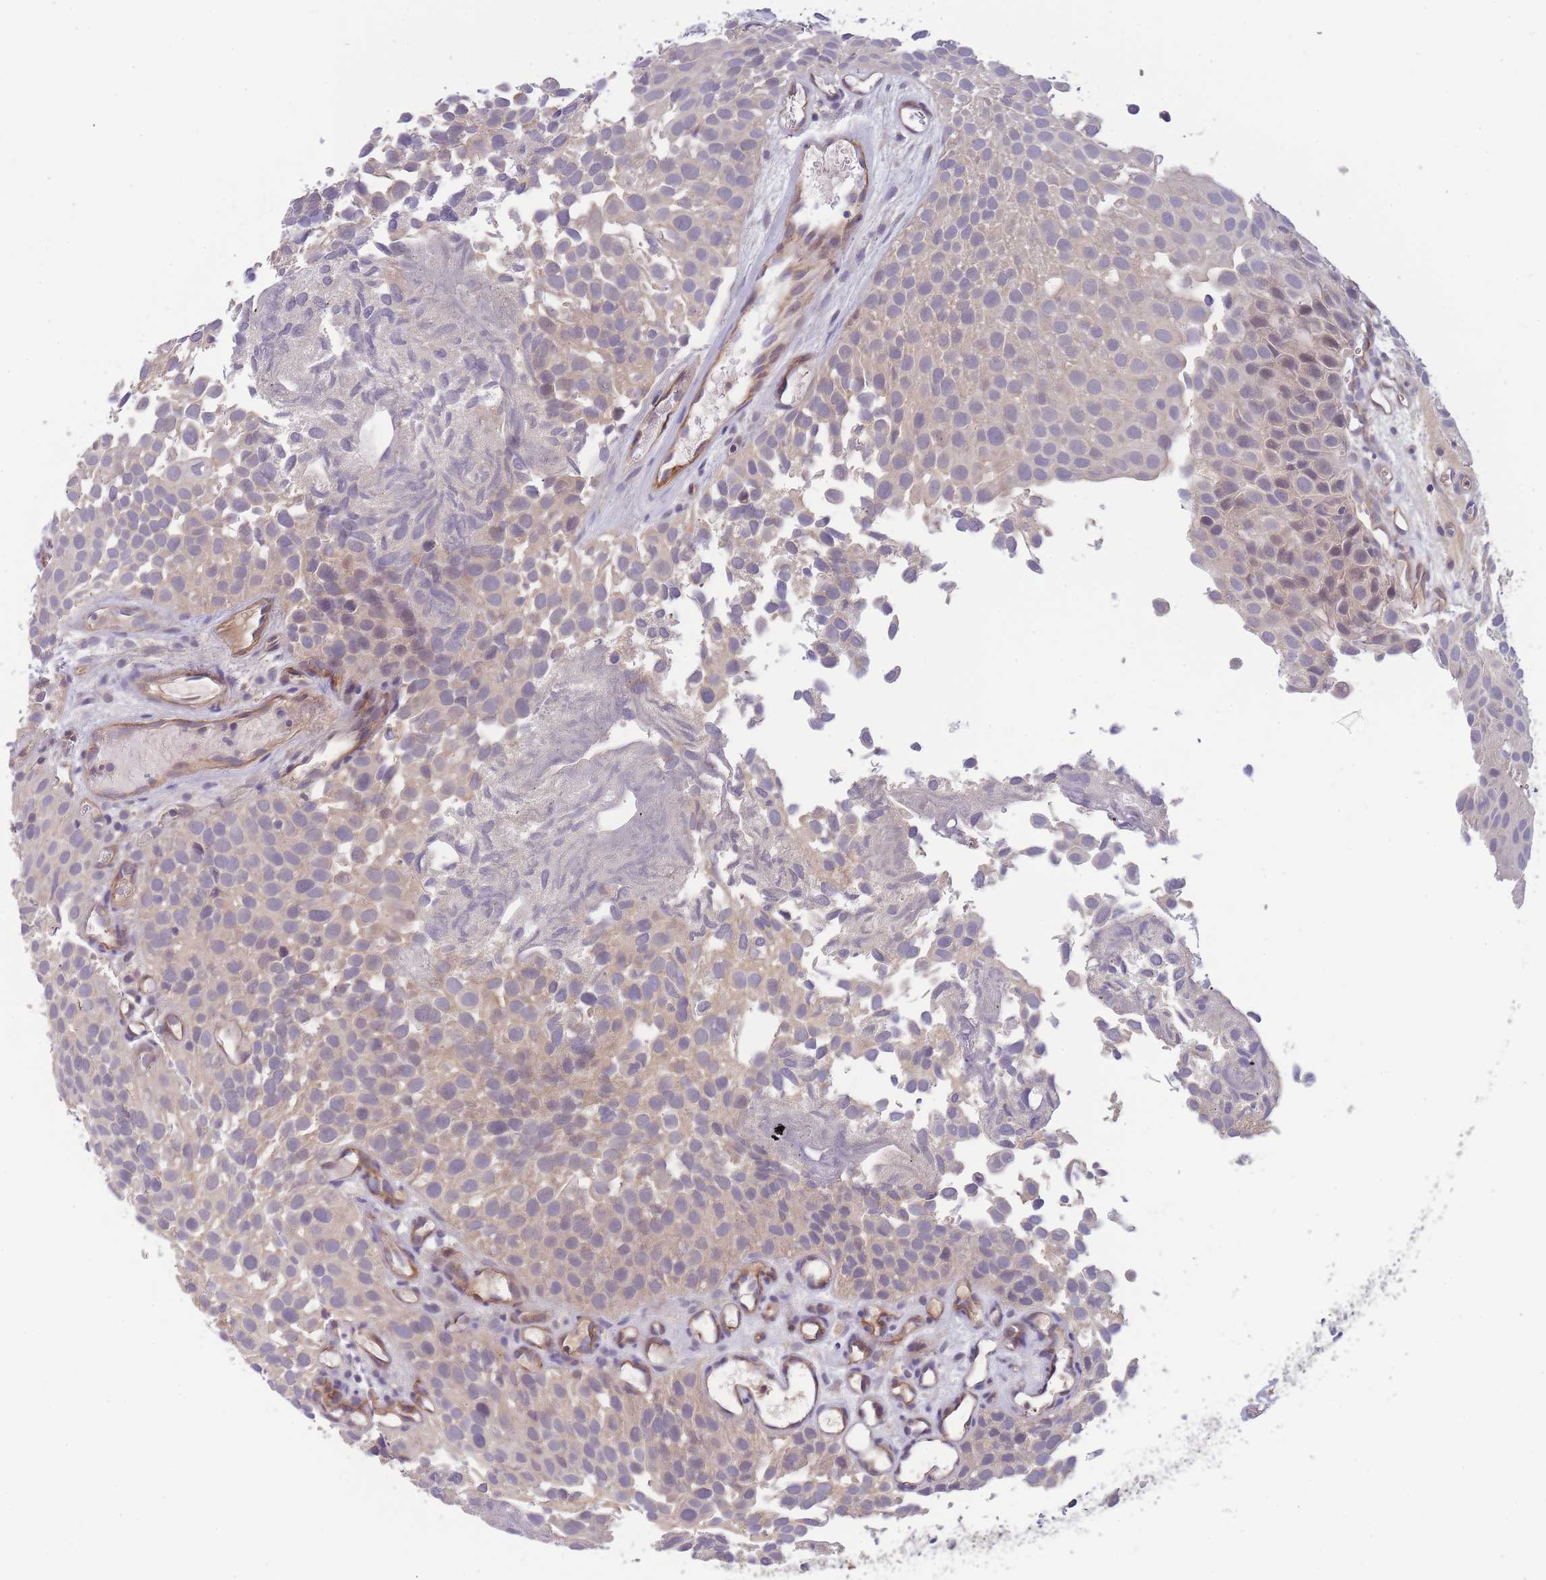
{"staining": {"intensity": "weak", "quantity": "25%-75%", "location": "cytoplasmic/membranous"}, "tissue": "urothelial cancer", "cell_type": "Tumor cells", "image_type": "cancer", "snomed": [{"axis": "morphology", "description": "Urothelial carcinoma, Low grade"}, {"axis": "topography", "description": "Urinary bladder"}], "caption": "Immunohistochemistry photomicrograph of human urothelial carcinoma (low-grade) stained for a protein (brown), which reveals low levels of weak cytoplasmic/membranous expression in approximately 25%-75% of tumor cells.", "gene": "NDUFAF5", "patient": {"sex": "male", "age": 88}}